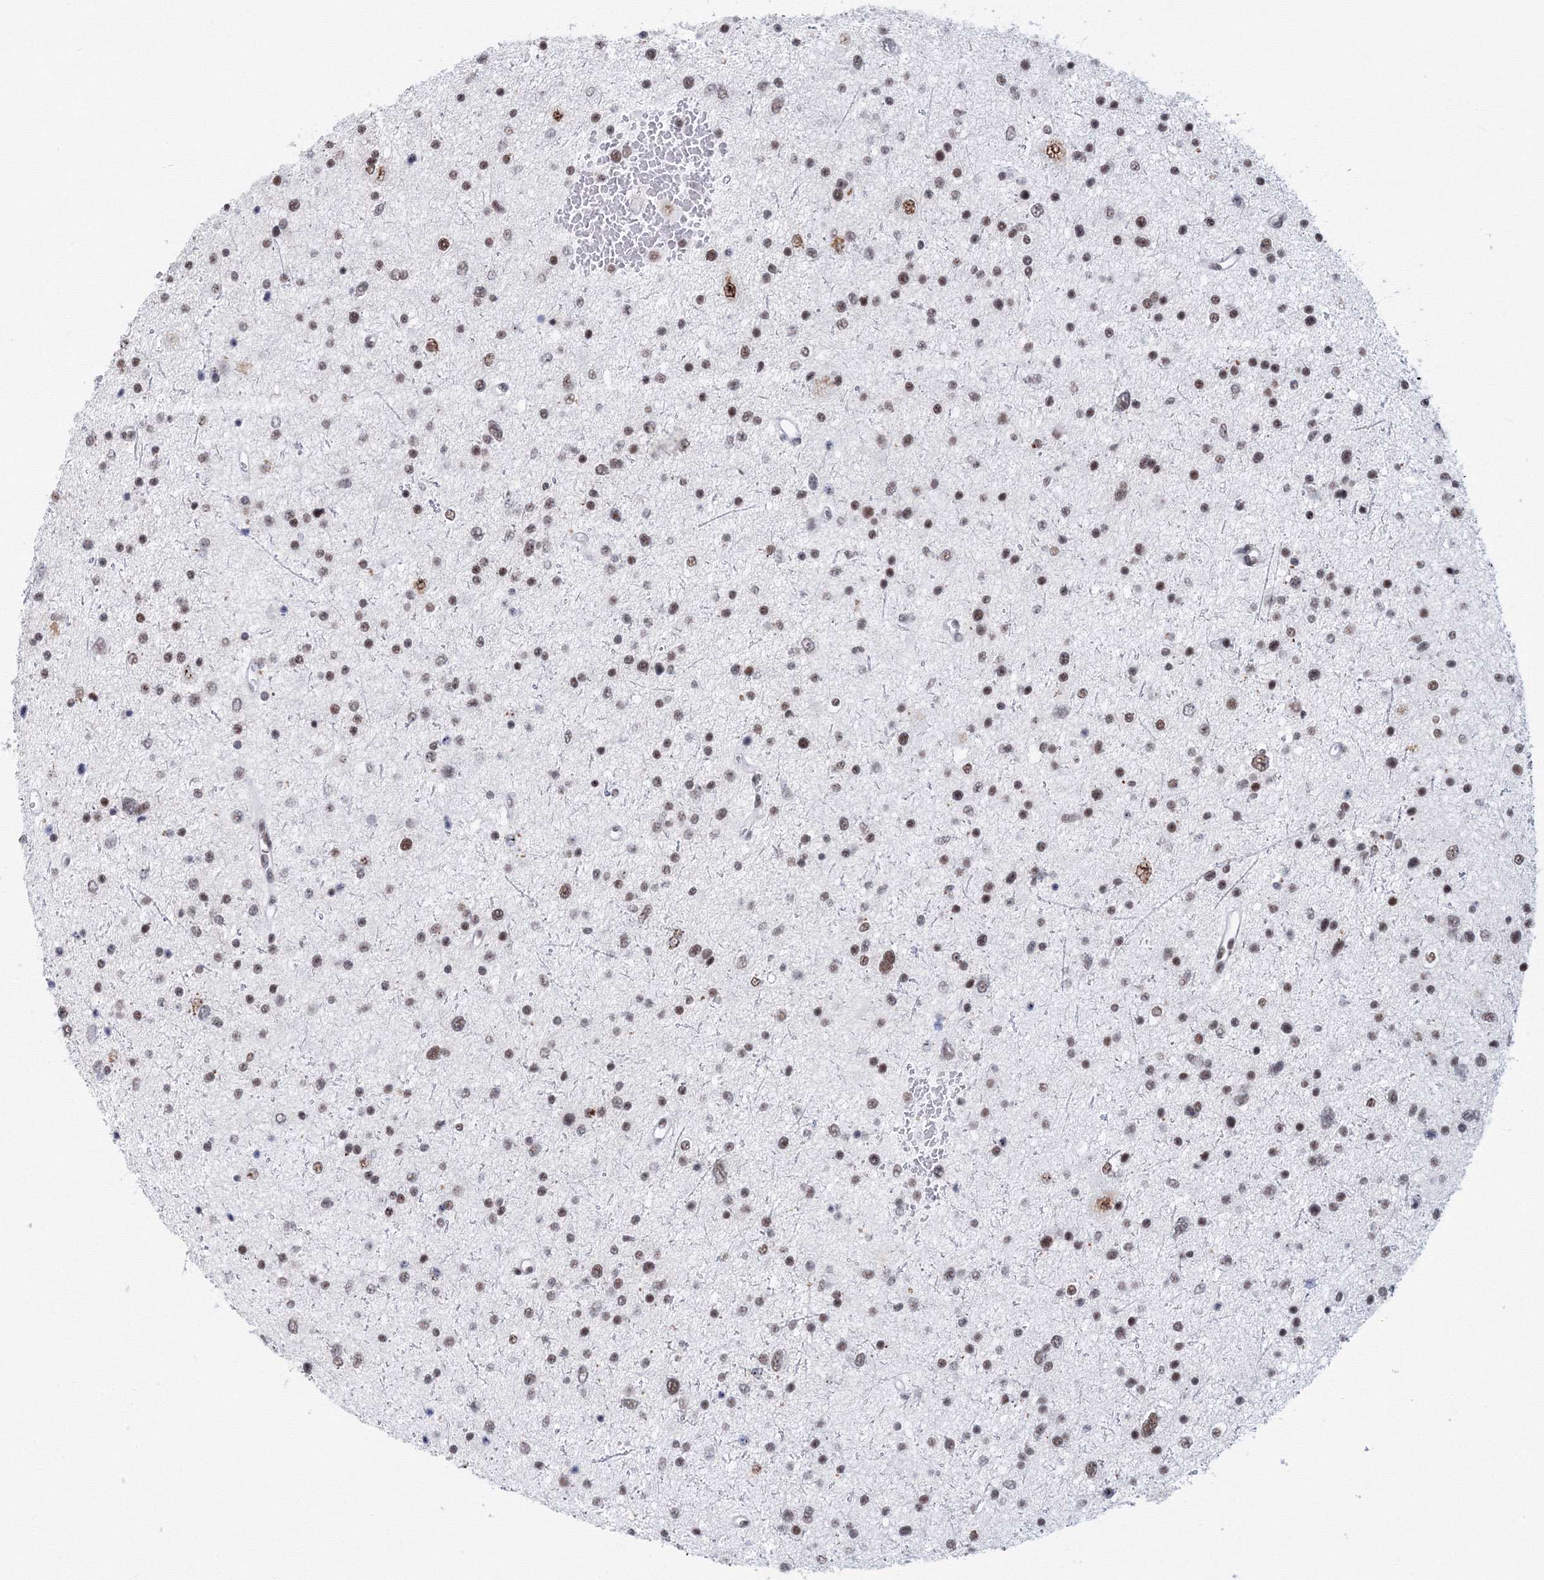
{"staining": {"intensity": "moderate", "quantity": ">75%", "location": "nuclear"}, "tissue": "glioma", "cell_type": "Tumor cells", "image_type": "cancer", "snomed": [{"axis": "morphology", "description": "Glioma, malignant, Low grade"}, {"axis": "topography", "description": "Brain"}], "caption": "A micrograph showing moderate nuclear expression in about >75% of tumor cells in low-grade glioma (malignant), as visualized by brown immunohistochemical staining.", "gene": "SF3B6", "patient": {"sex": "female", "age": 37}}